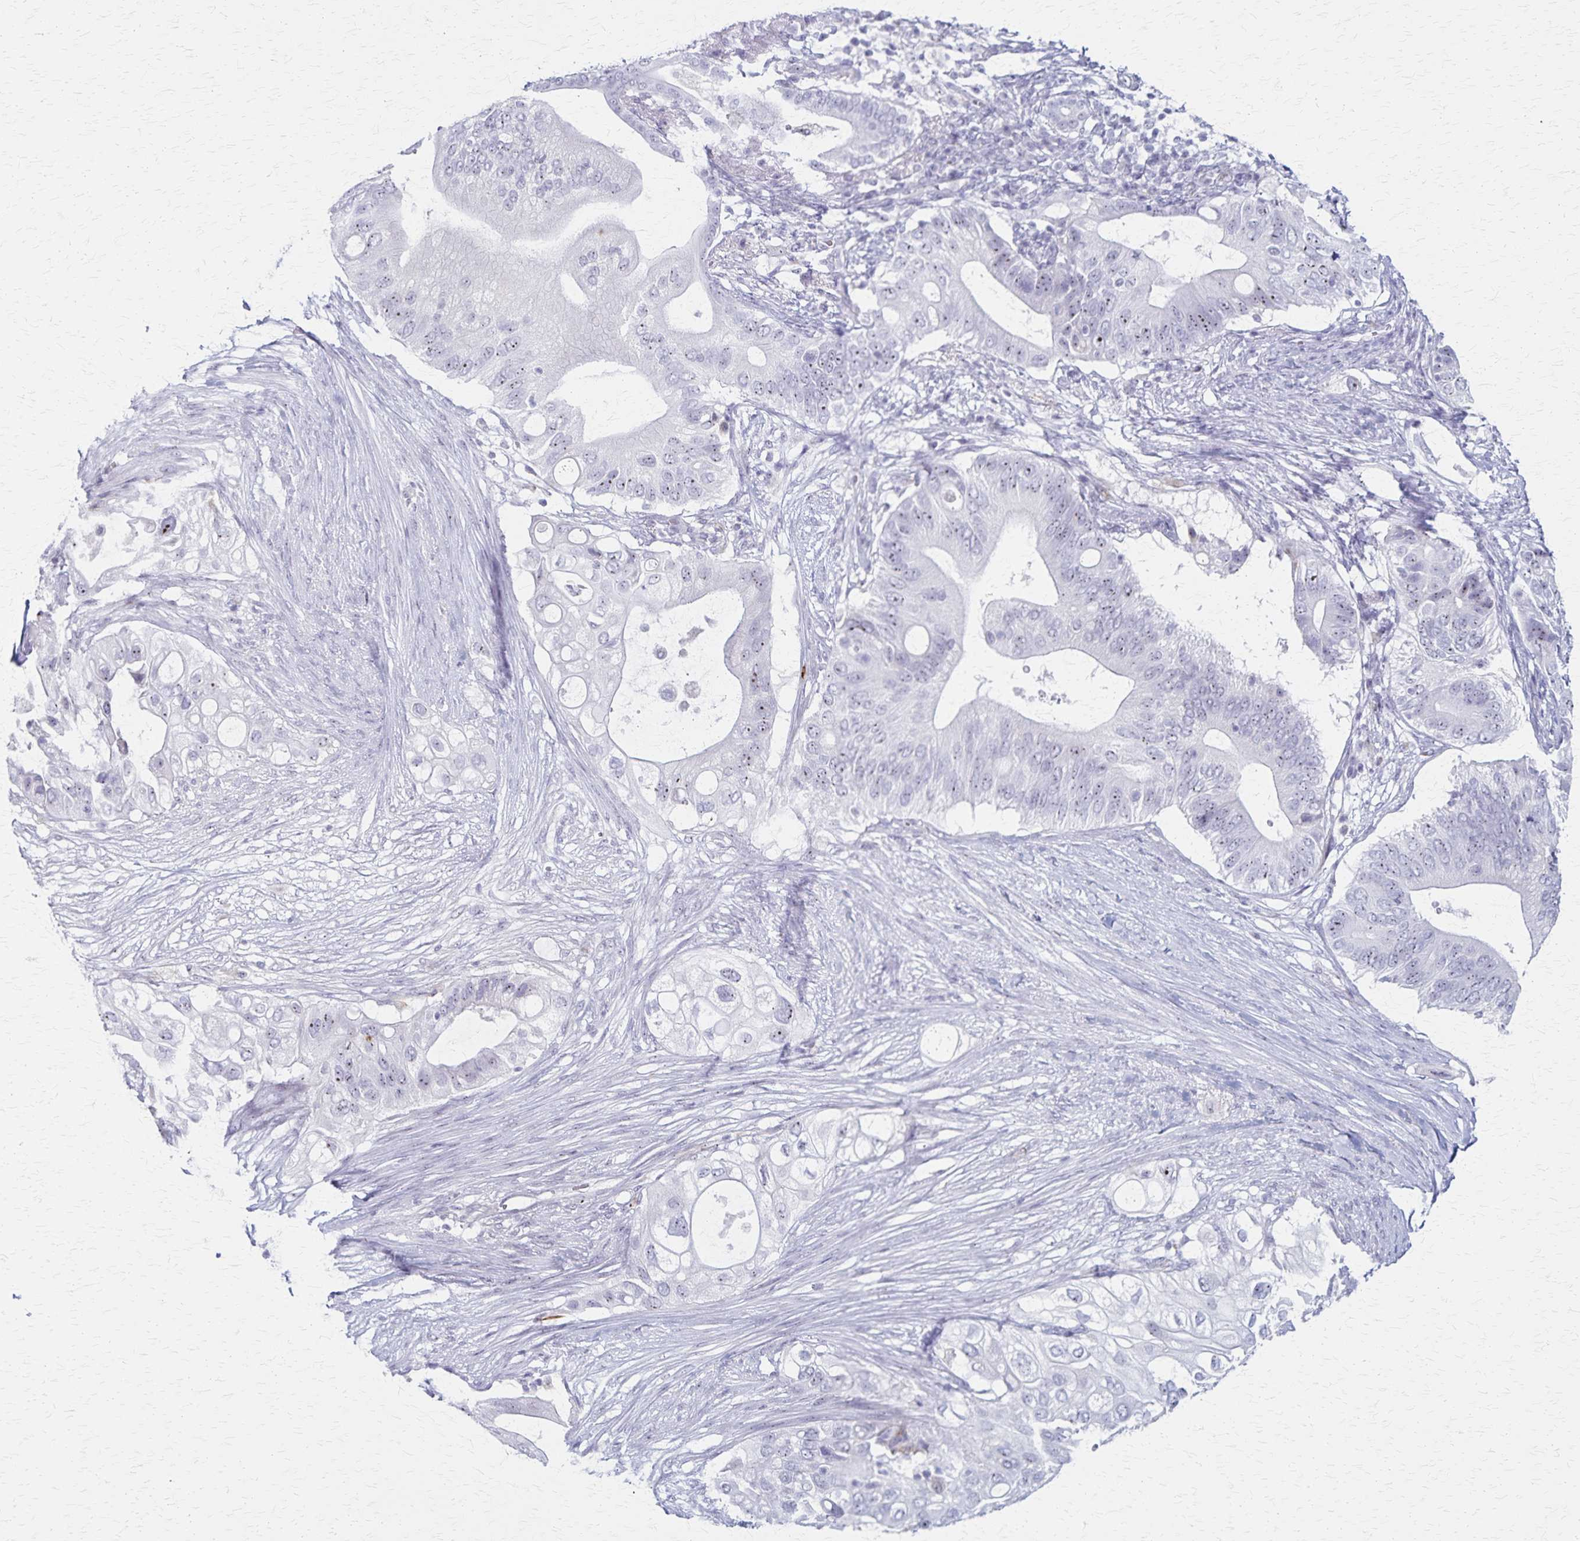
{"staining": {"intensity": "weak", "quantity": "<25%", "location": "nuclear"}, "tissue": "pancreatic cancer", "cell_type": "Tumor cells", "image_type": "cancer", "snomed": [{"axis": "morphology", "description": "Adenocarcinoma, NOS"}, {"axis": "topography", "description": "Pancreas"}], "caption": "Human pancreatic adenocarcinoma stained for a protein using immunohistochemistry shows no positivity in tumor cells.", "gene": "DLK2", "patient": {"sex": "female", "age": 72}}